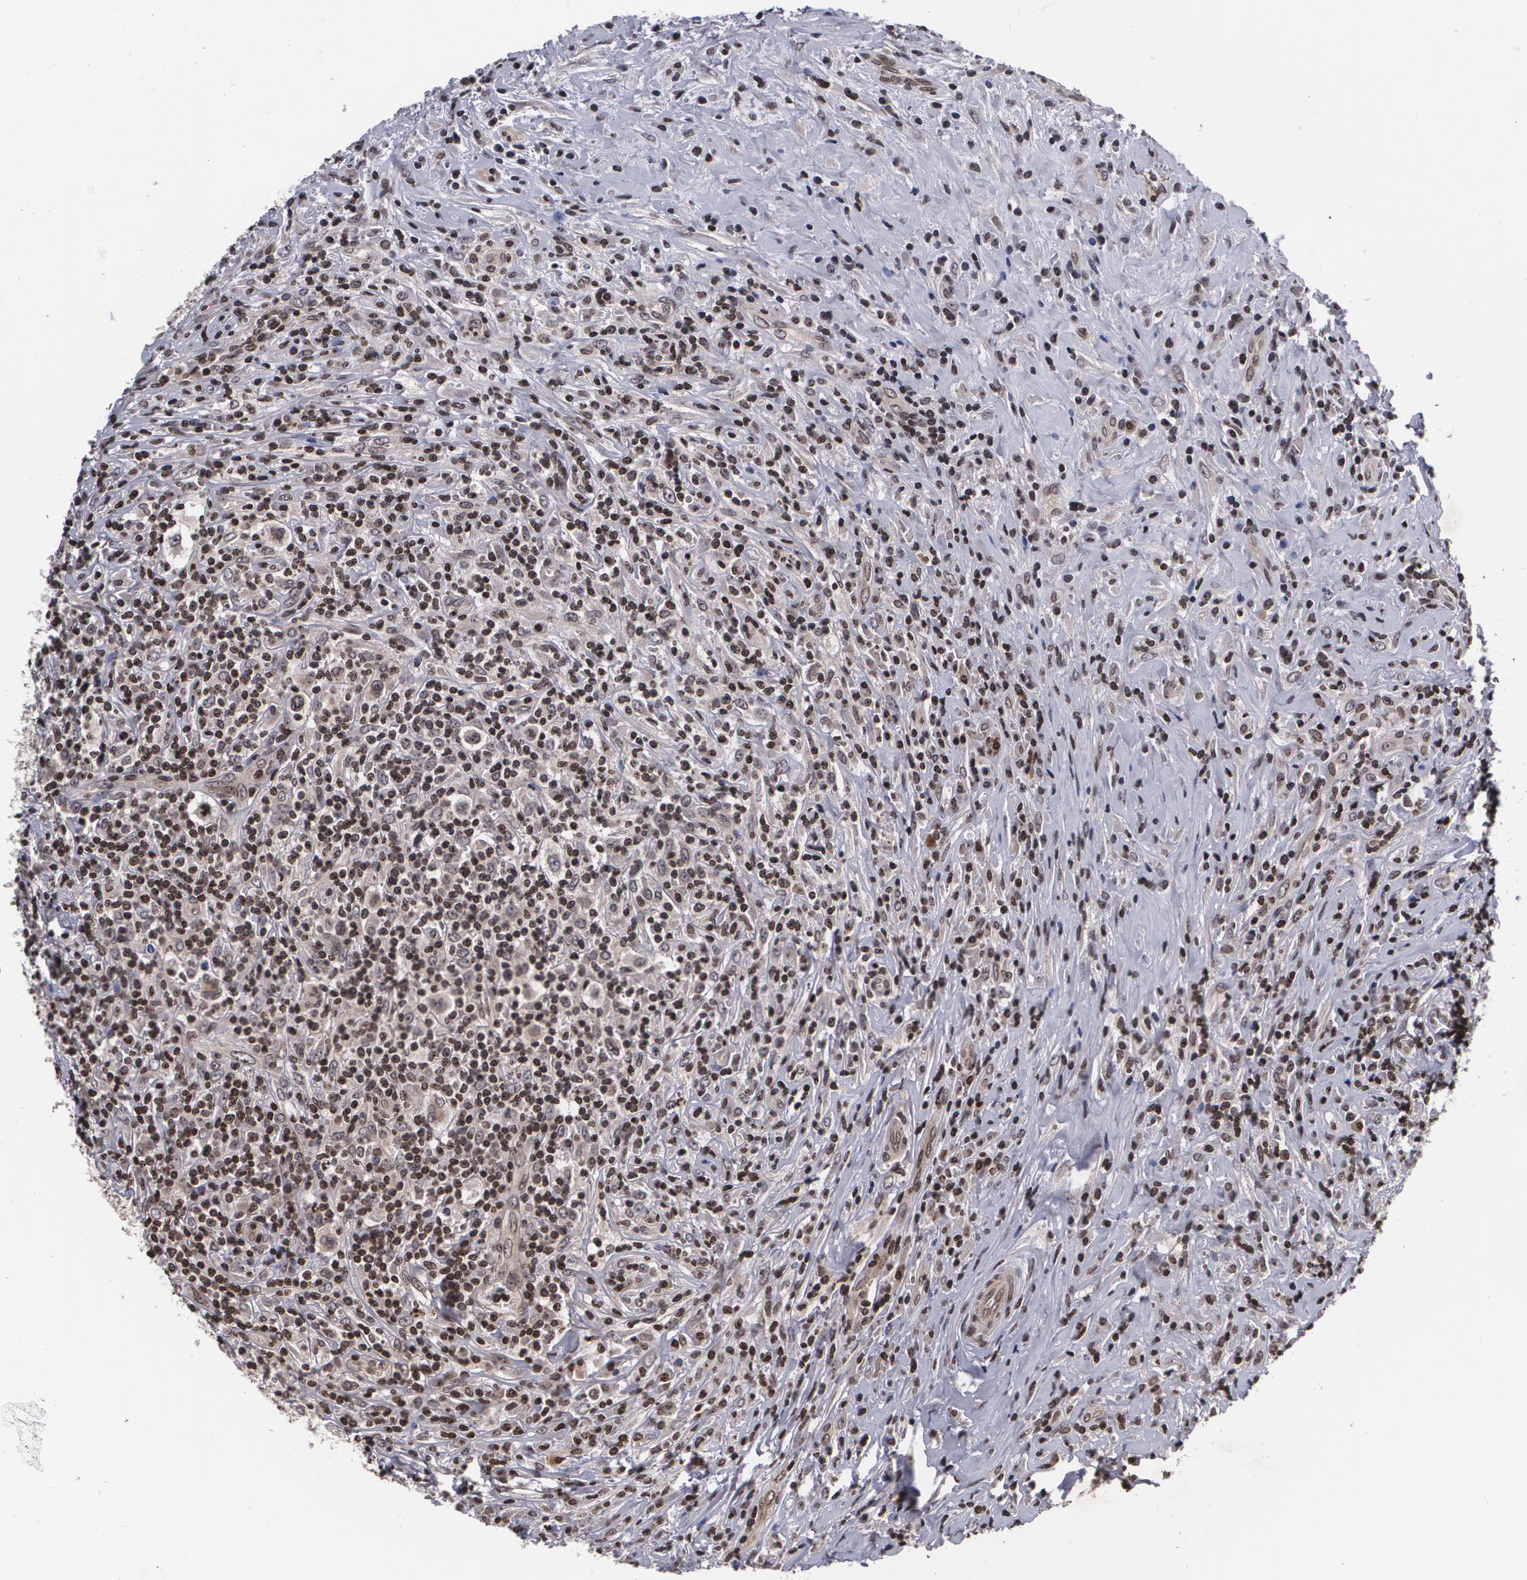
{"staining": {"intensity": "moderate", "quantity": "25%-75%", "location": "cytoplasmic/membranous,nuclear"}, "tissue": "lymphoma", "cell_type": "Tumor cells", "image_type": "cancer", "snomed": [{"axis": "morphology", "description": "Hodgkin's disease, NOS"}, {"axis": "topography", "description": "Lymph node"}], "caption": "Immunohistochemical staining of human Hodgkin's disease shows medium levels of moderate cytoplasmic/membranous and nuclear protein staining in about 25%-75% of tumor cells. Nuclei are stained in blue.", "gene": "MVP", "patient": {"sex": "female", "age": 25}}